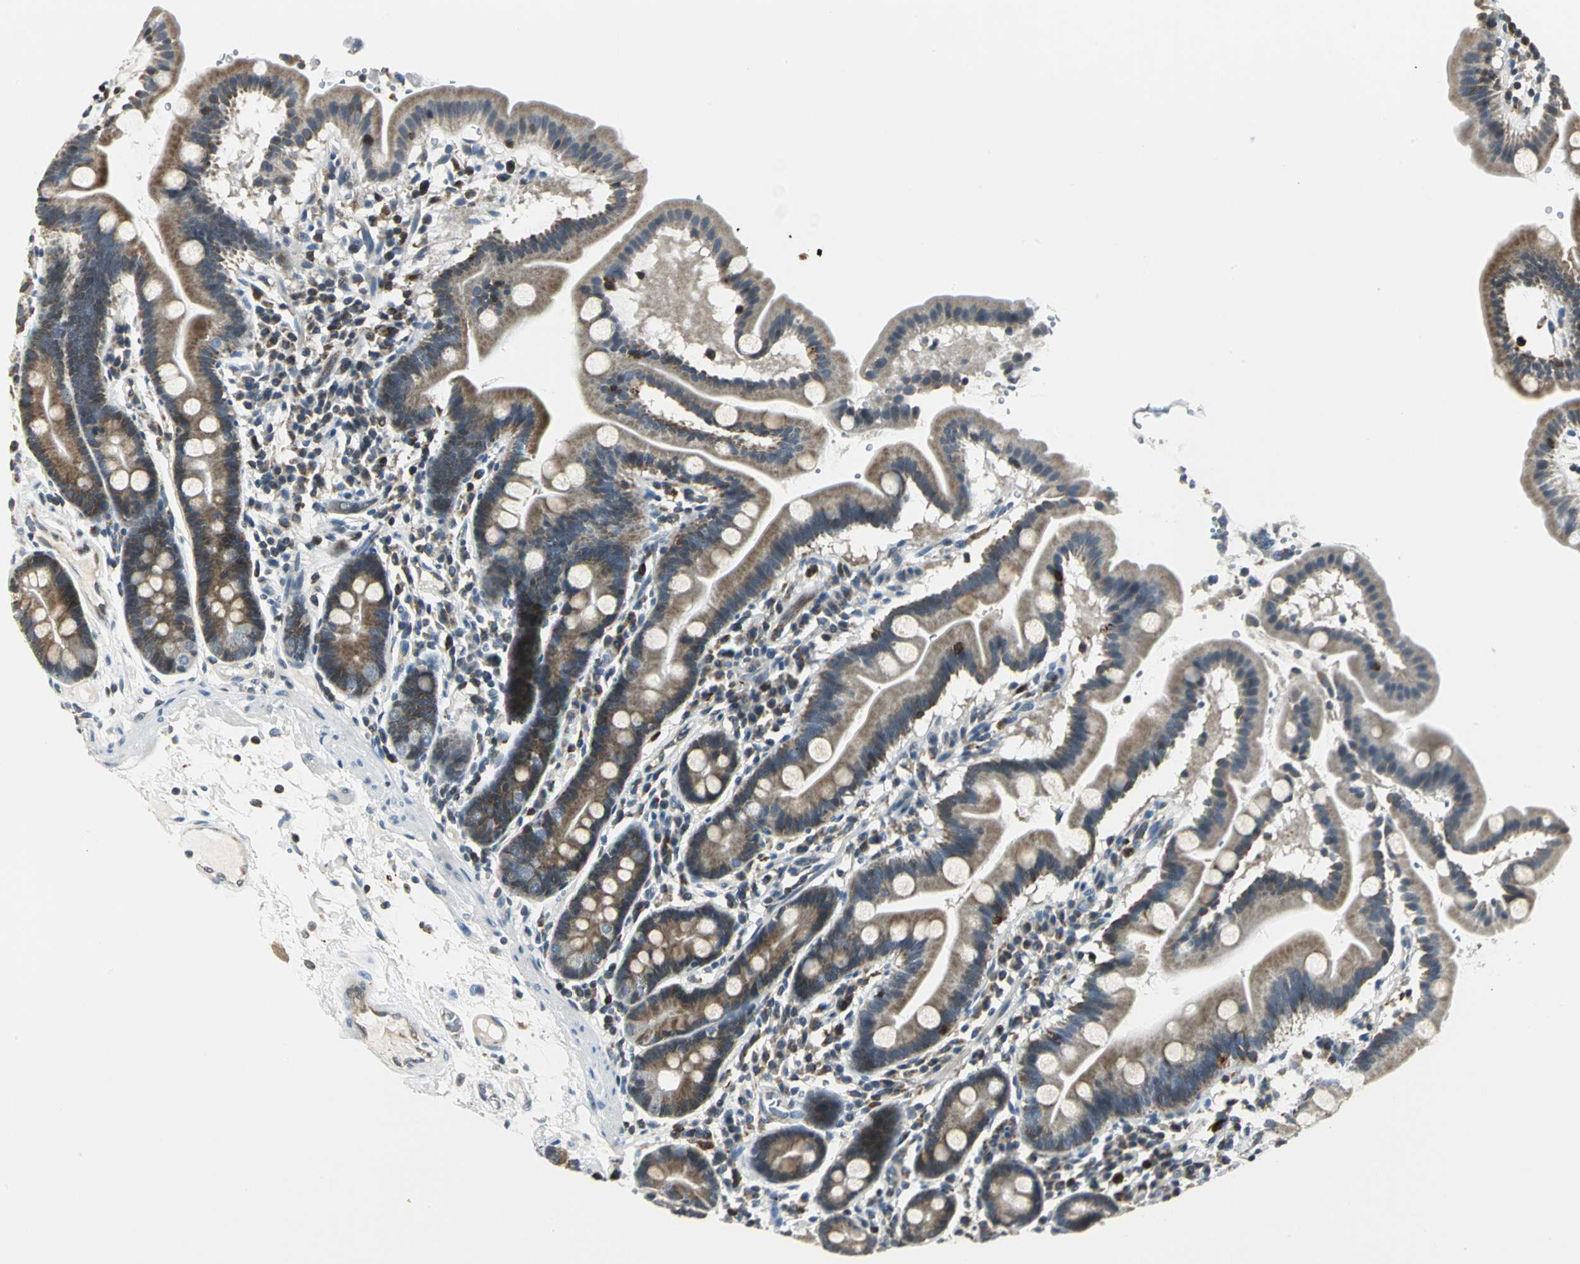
{"staining": {"intensity": "moderate", "quantity": "25%-75%", "location": "cytoplasmic/membranous"}, "tissue": "duodenum", "cell_type": "Glandular cells", "image_type": "normal", "snomed": [{"axis": "morphology", "description": "Normal tissue, NOS"}, {"axis": "topography", "description": "Duodenum"}], "caption": "Duodenum stained with DAB (3,3'-diaminobenzidine) IHC shows medium levels of moderate cytoplasmic/membranous staining in about 25%-75% of glandular cells.", "gene": "USP40", "patient": {"sex": "male", "age": 50}}